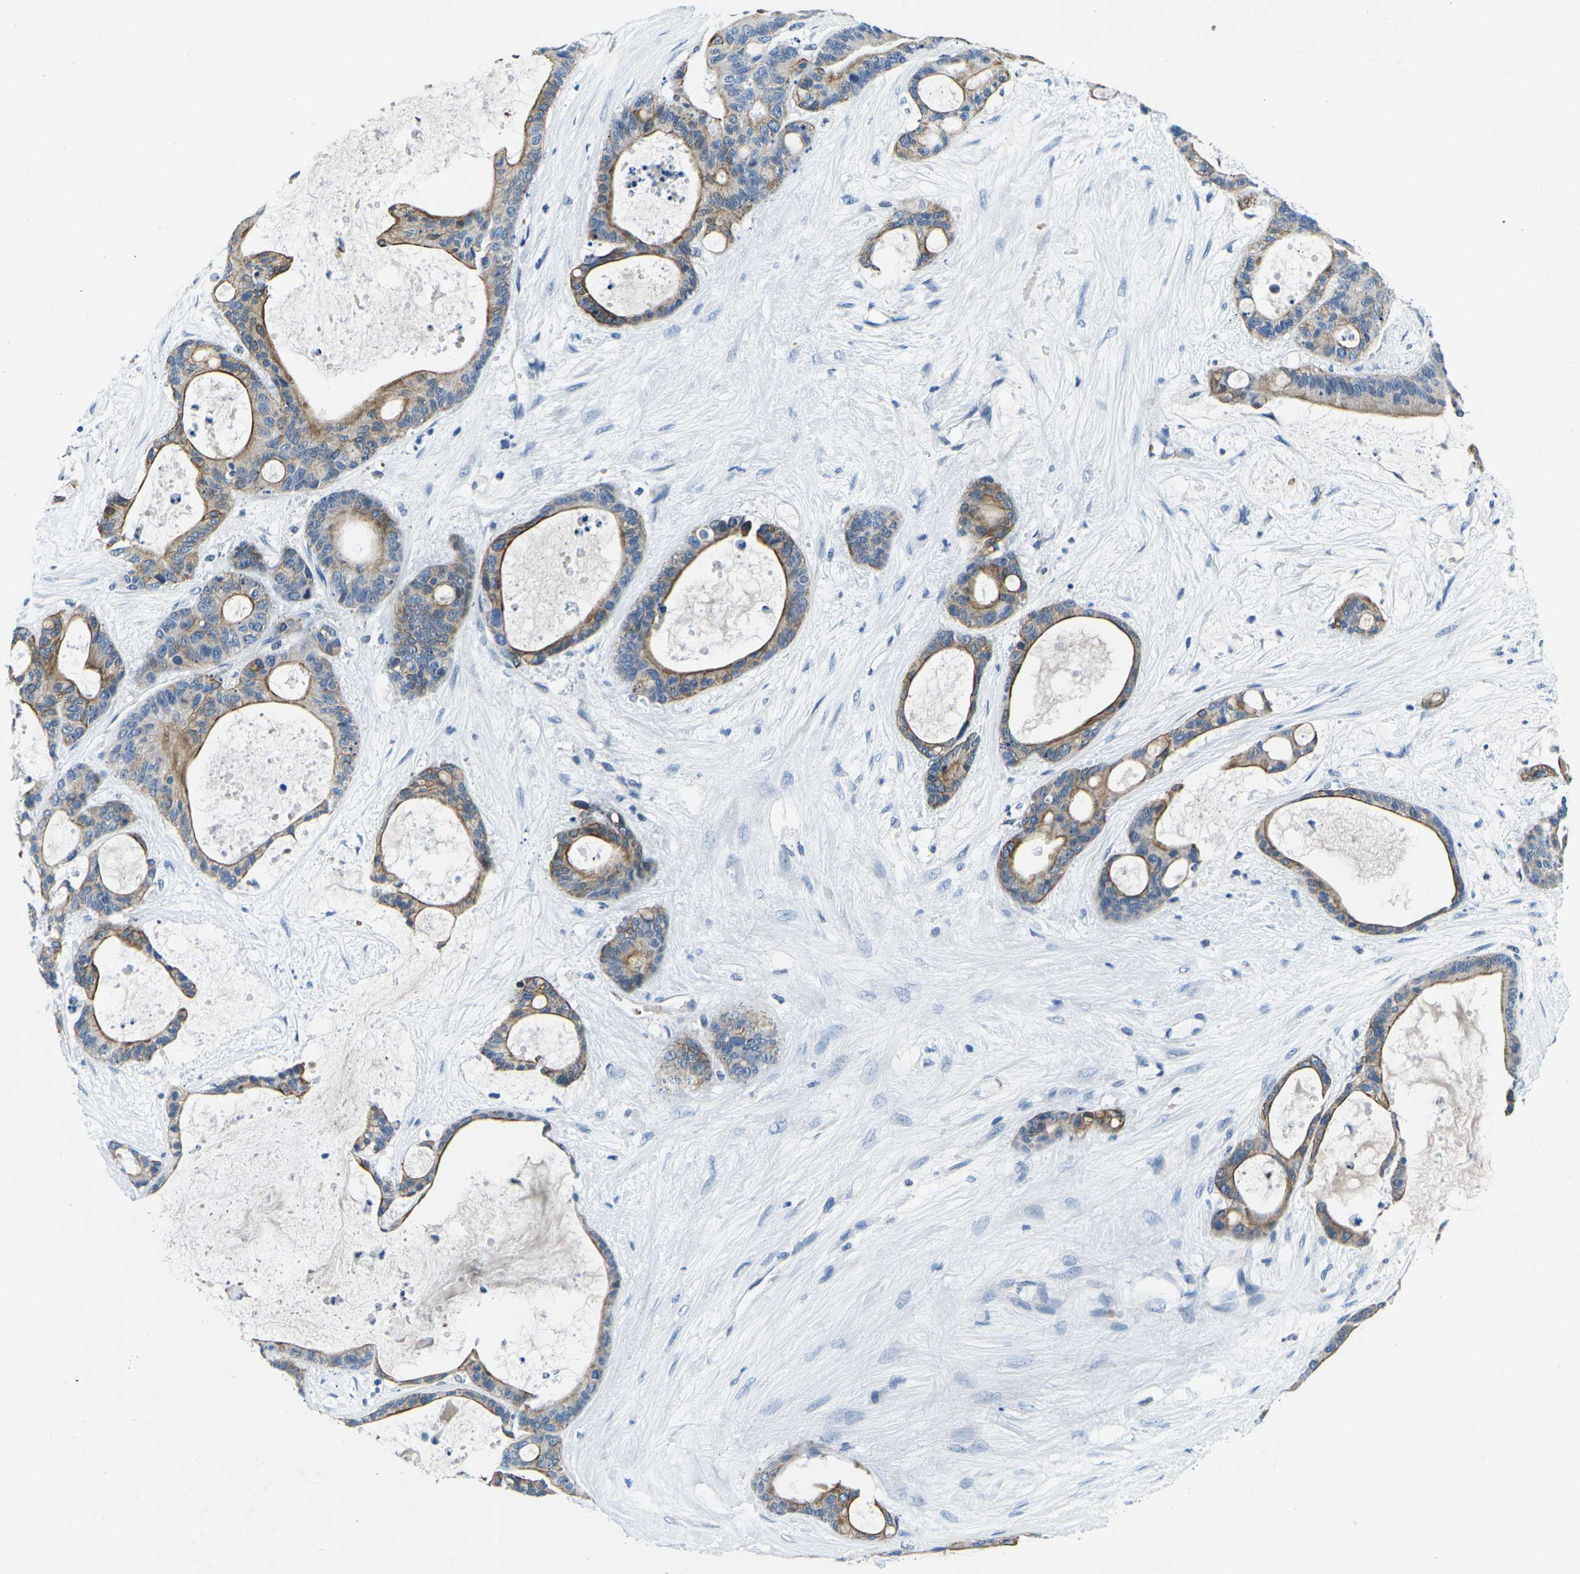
{"staining": {"intensity": "moderate", "quantity": ">75%", "location": "cytoplasmic/membranous"}, "tissue": "liver cancer", "cell_type": "Tumor cells", "image_type": "cancer", "snomed": [{"axis": "morphology", "description": "Cholangiocarcinoma"}, {"axis": "topography", "description": "Liver"}], "caption": "Liver cancer (cholangiocarcinoma) stained with a protein marker shows moderate staining in tumor cells.", "gene": "TM6SF1", "patient": {"sex": "female", "age": 73}}